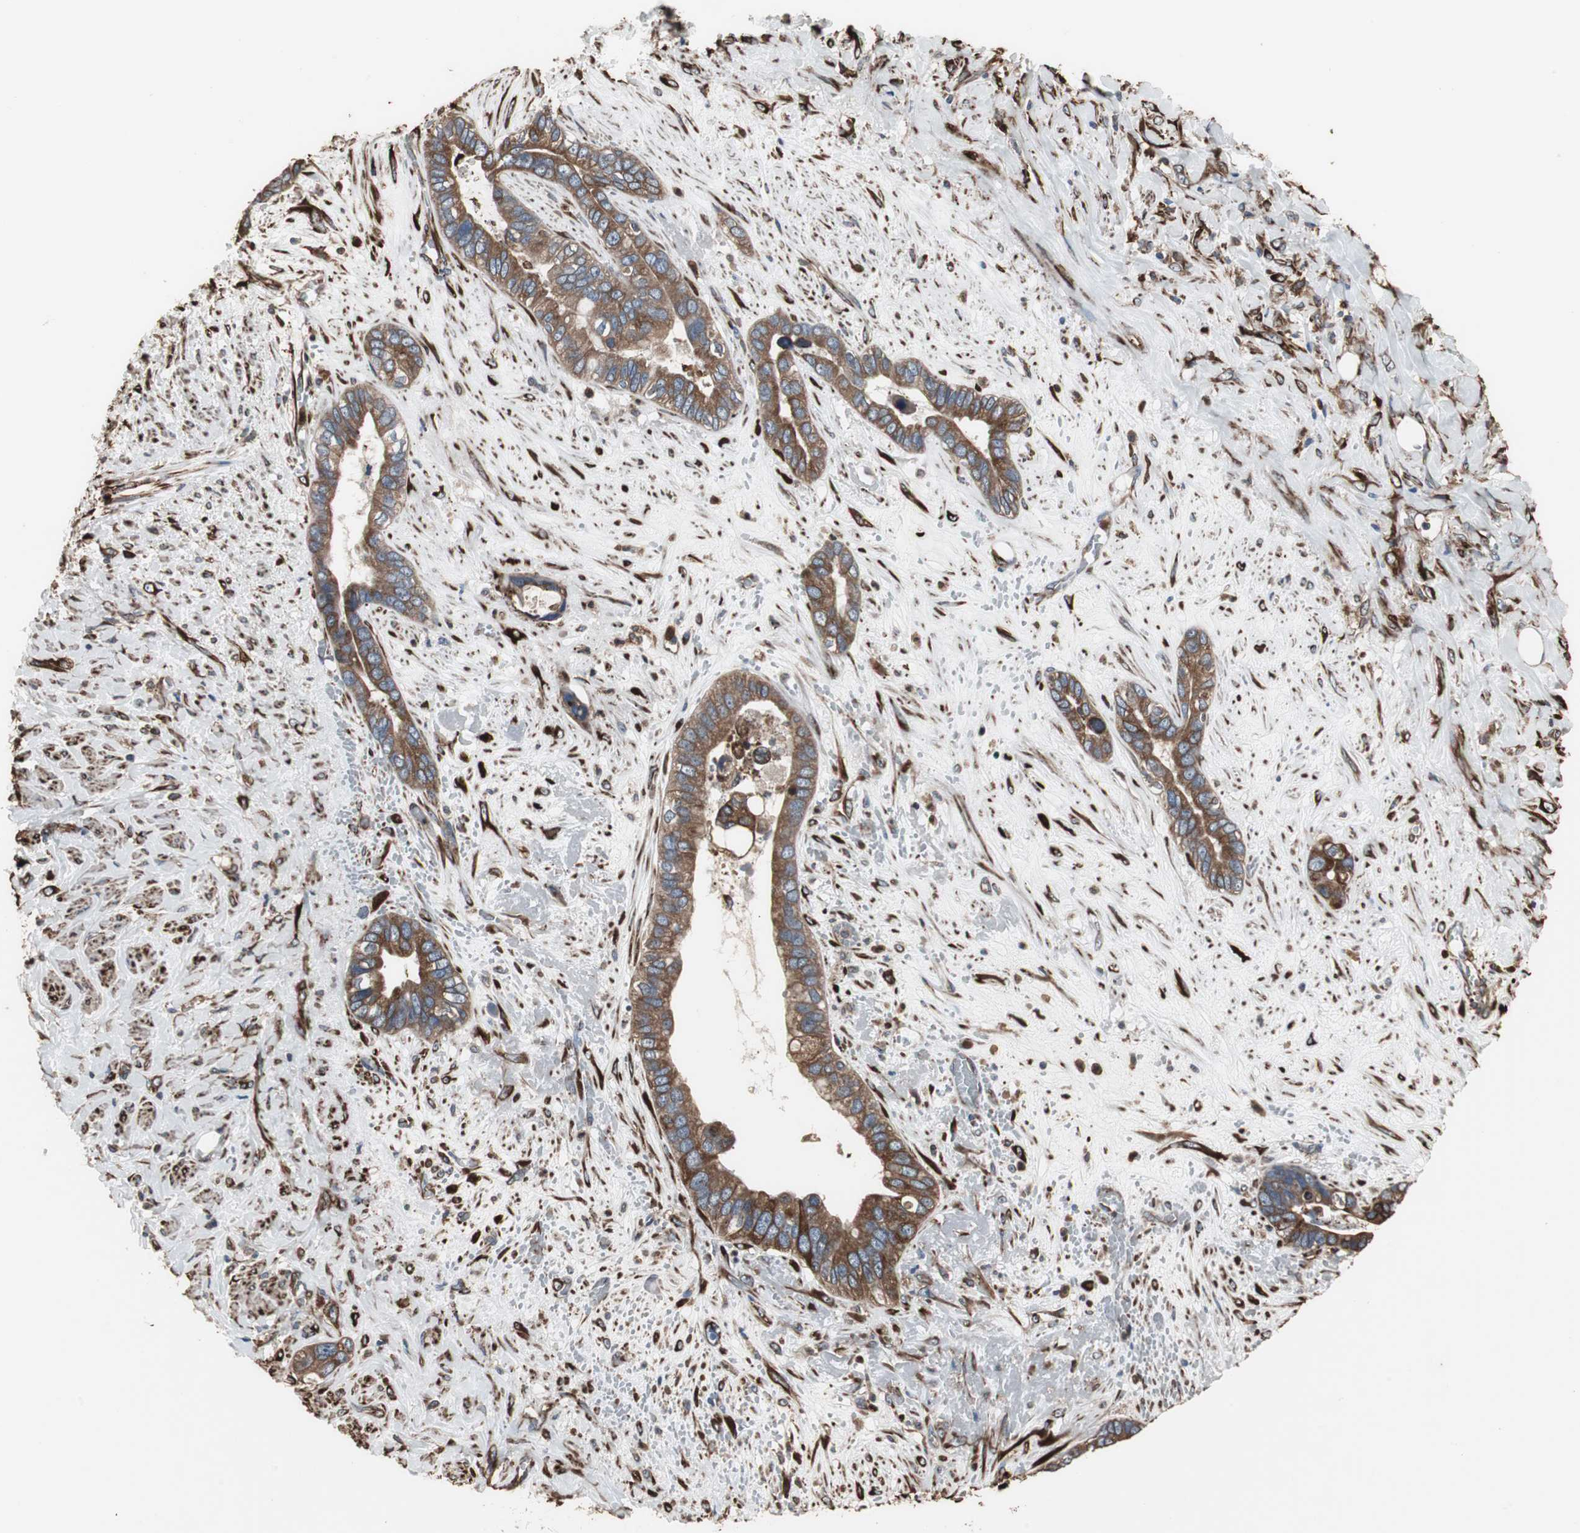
{"staining": {"intensity": "moderate", "quantity": ">75%", "location": "cytoplasmic/membranous"}, "tissue": "liver cancer", "cell_type": "Tumor cells", "image_type": "cancer", "snomed": [{"axis": "morphology", "description": "Cholangiocarcinoma"}, {"axis": "topography", "description": "Liver"}], "caption": "Immunohistochemistry (IHC) (DAB (3,3'-diaminobenzidine)) staining of liver cancer exhibits moderate cytoplasmic/membranous protein expression in approximately >75% of tumor cells. (DAB IHC, brown staining for protein, blue staining for nuclei).", "gene": "CALU", "patient": {"sex": "female", "age": 65}}